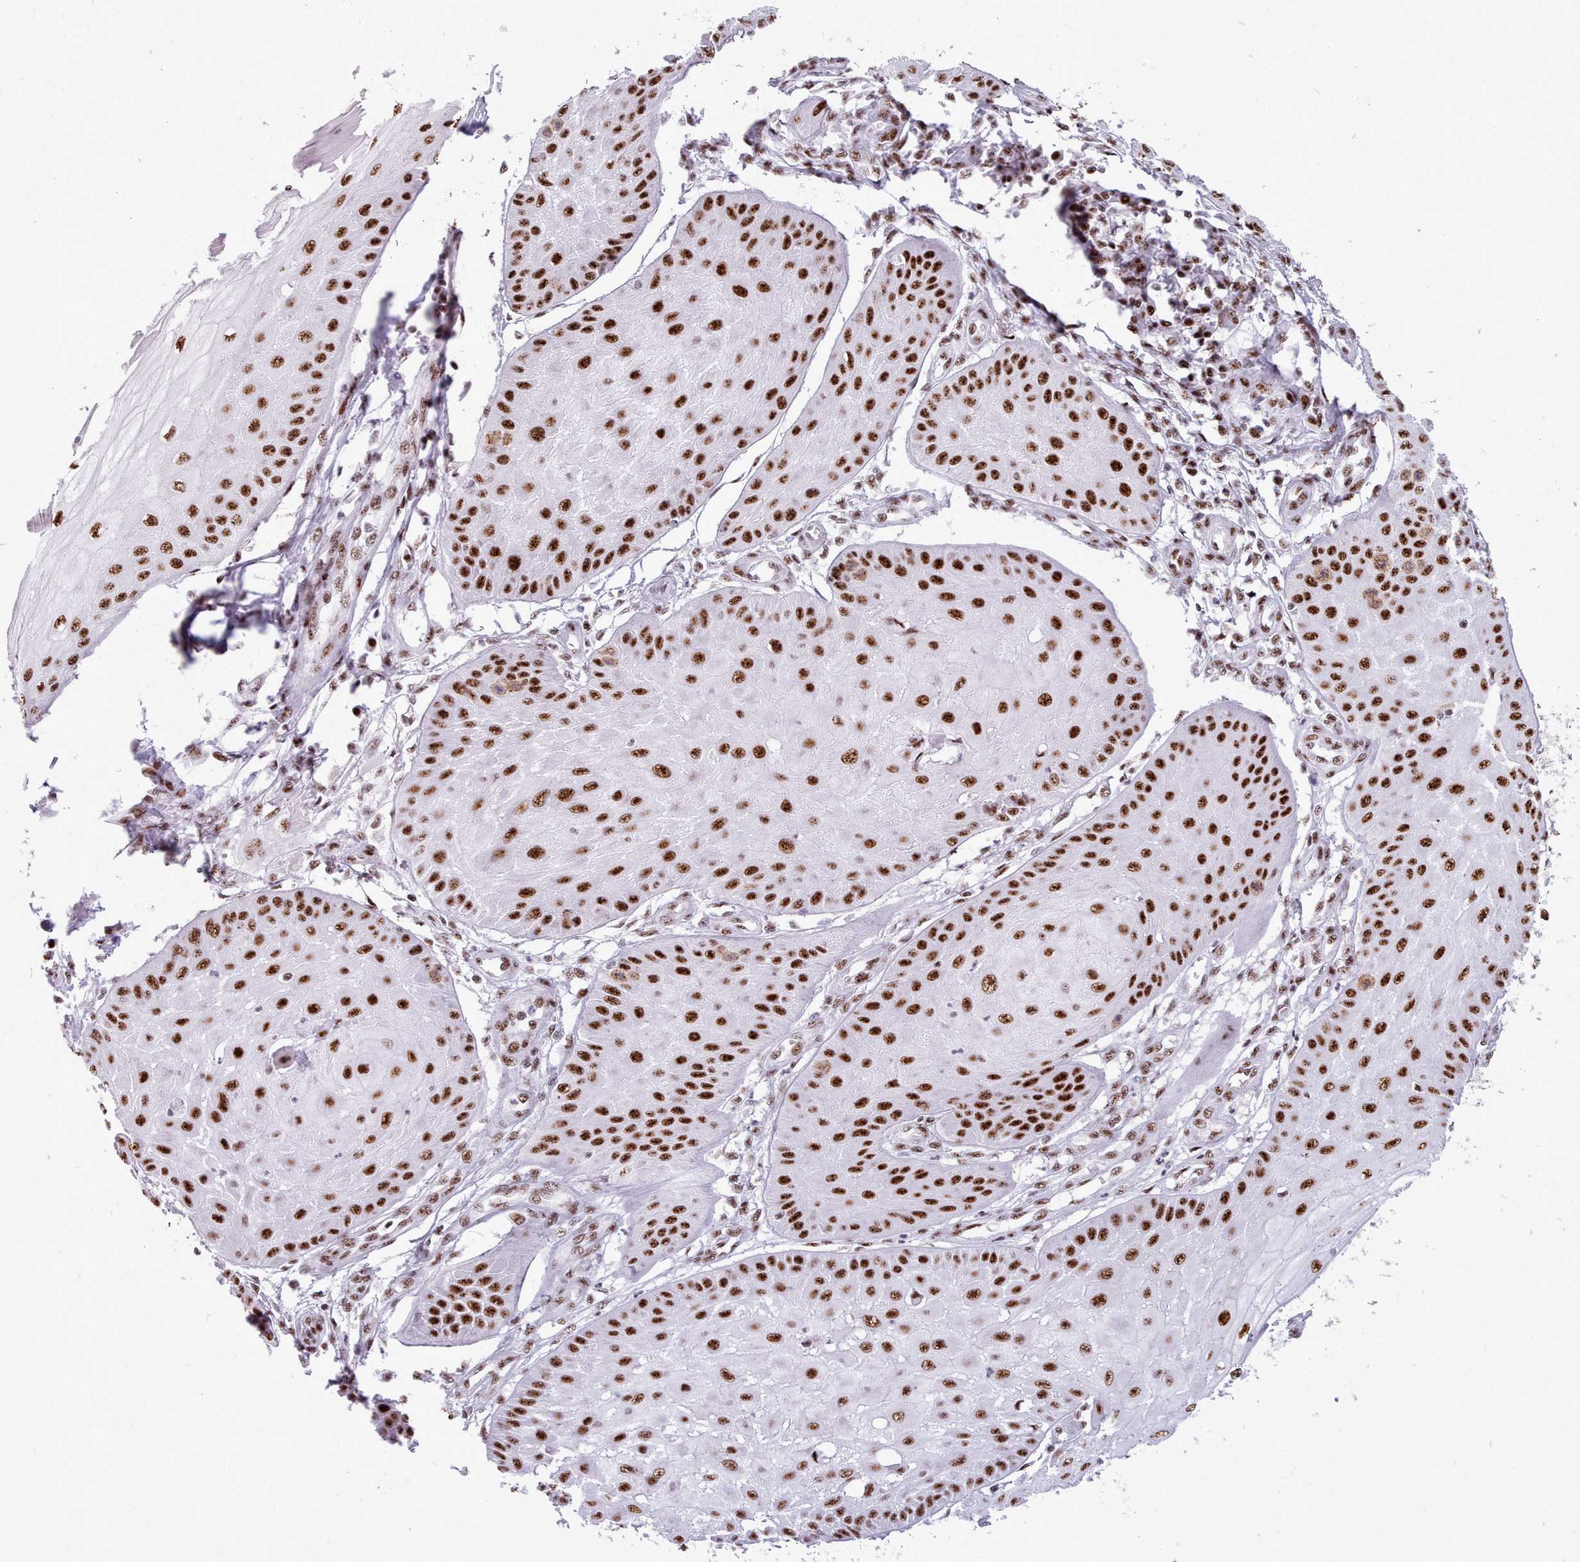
{"staining": {"intensity": "strong", "quantity": ">75%", "location": "nuclear"}, "tissue": "skin cancer", "cell_type": "Tumor cells", "image_type": "cancer", "snomed": [{"axis": "morphology", "description": "Squamous cell carcinoma, NOS"}, {"axis": "topography", "description": "Skin"}], "caption": "Approximately >75% of tumor cells in human skin squamous cell carcinoma show strong nuclear protein expression as visualized by brown immunohistochemical staining.", "gene": "TMEM35B", "patient": {"sex": "male", "age": 70}}